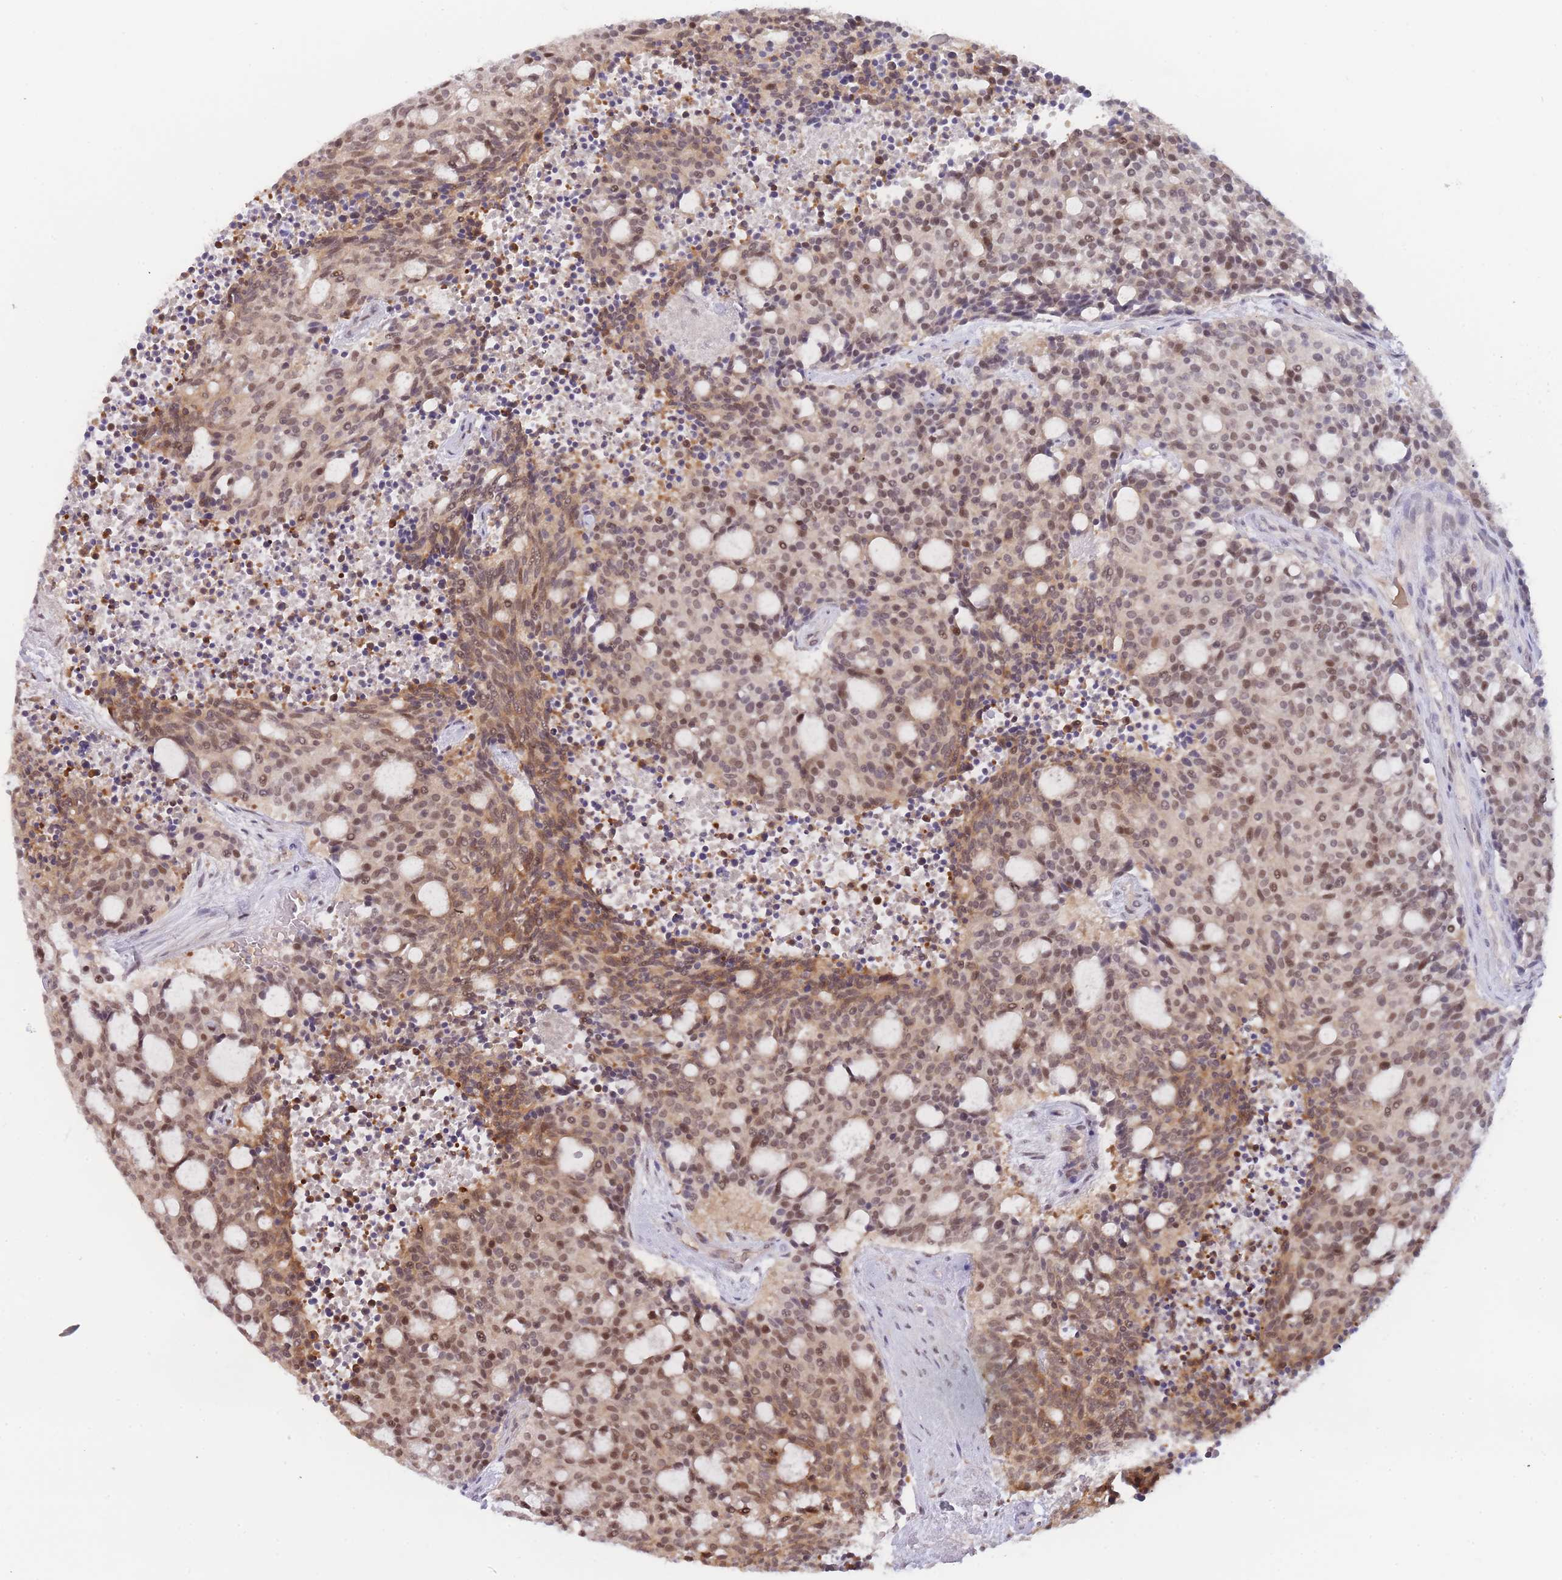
{"staining": {"intensity": "moderate", "quantity": ">75%", "location": "cytoplasmic/membranous,nuclear"}, "tissue": "carcinoid", "cell_type": "Tumor cells", "image_type": "cancer", "snomed": [{"axis": "morphology", "description": "Carcinoid, malignant, NOS"}, {"axis": "topography", "description": "Pancreas"}], "caption": "This is an image of immunohistochemistry (IHC) staining of carcinoid, which shows moderate positivity in the cytoplasmic/membranous and nuclear of tumor cells.", "gene": "DEAF1", "patient": {"sex": "female", "age": 54}}